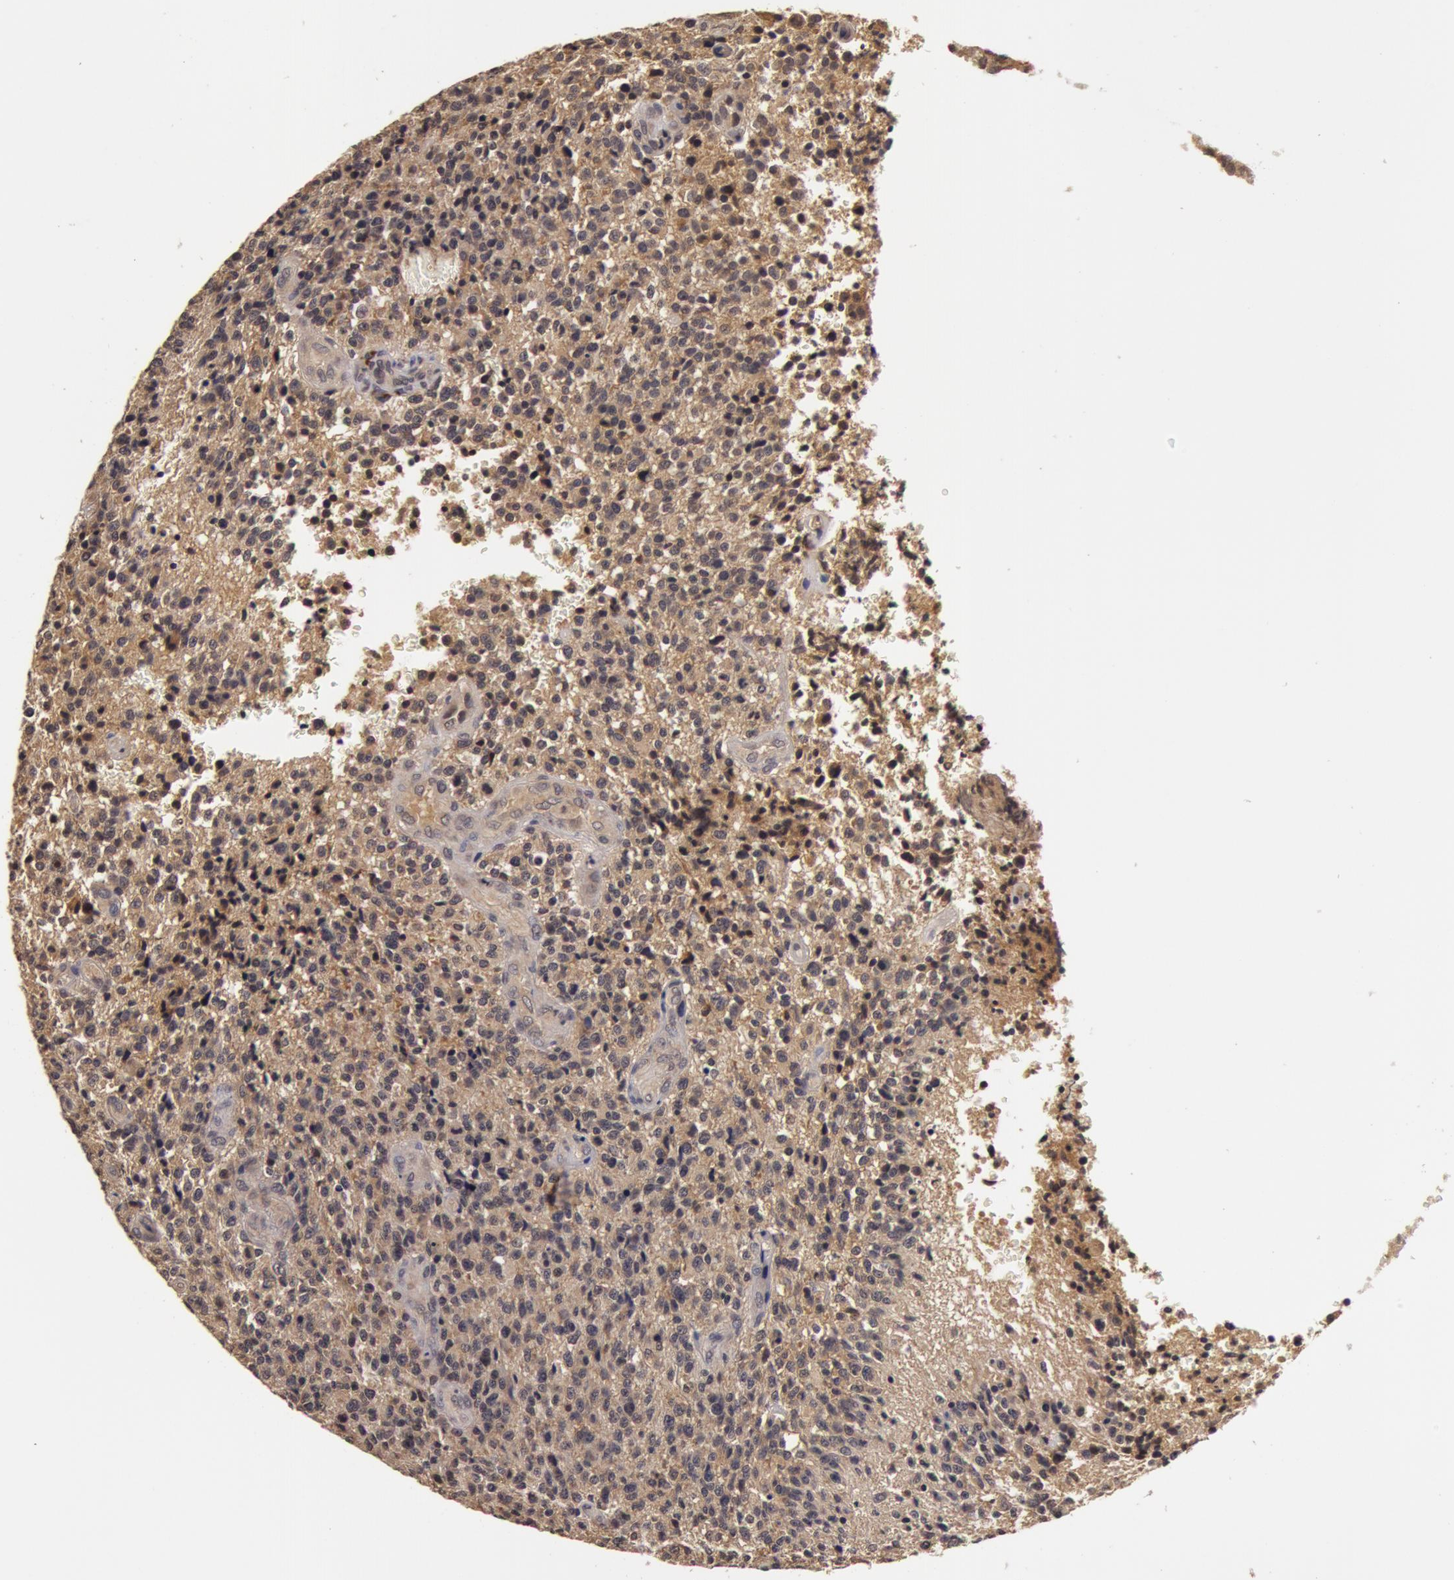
{"staining": {"intensity": "weak", "quantity": ">75%", "location": "cytoplasmic/membranous"}, "tissue": "glioma", "cell_type": "Tumor cells", "image_type": "cancer", "snomed": [{"axis": "morphology", "description": "Glioma, malignant, High grade"}, {"axis": "topography", "description": "Brain"}], "caption": "Immunohistochemistry (IHC) micrograph of human glioma stained for a protein (brown), which exhibits low levels of weak cytoplasmic/membranous positivity in approximately >75% of tumor cells.", "gene": "BCHE", "patient": {"sex": "male", "age": 36}}